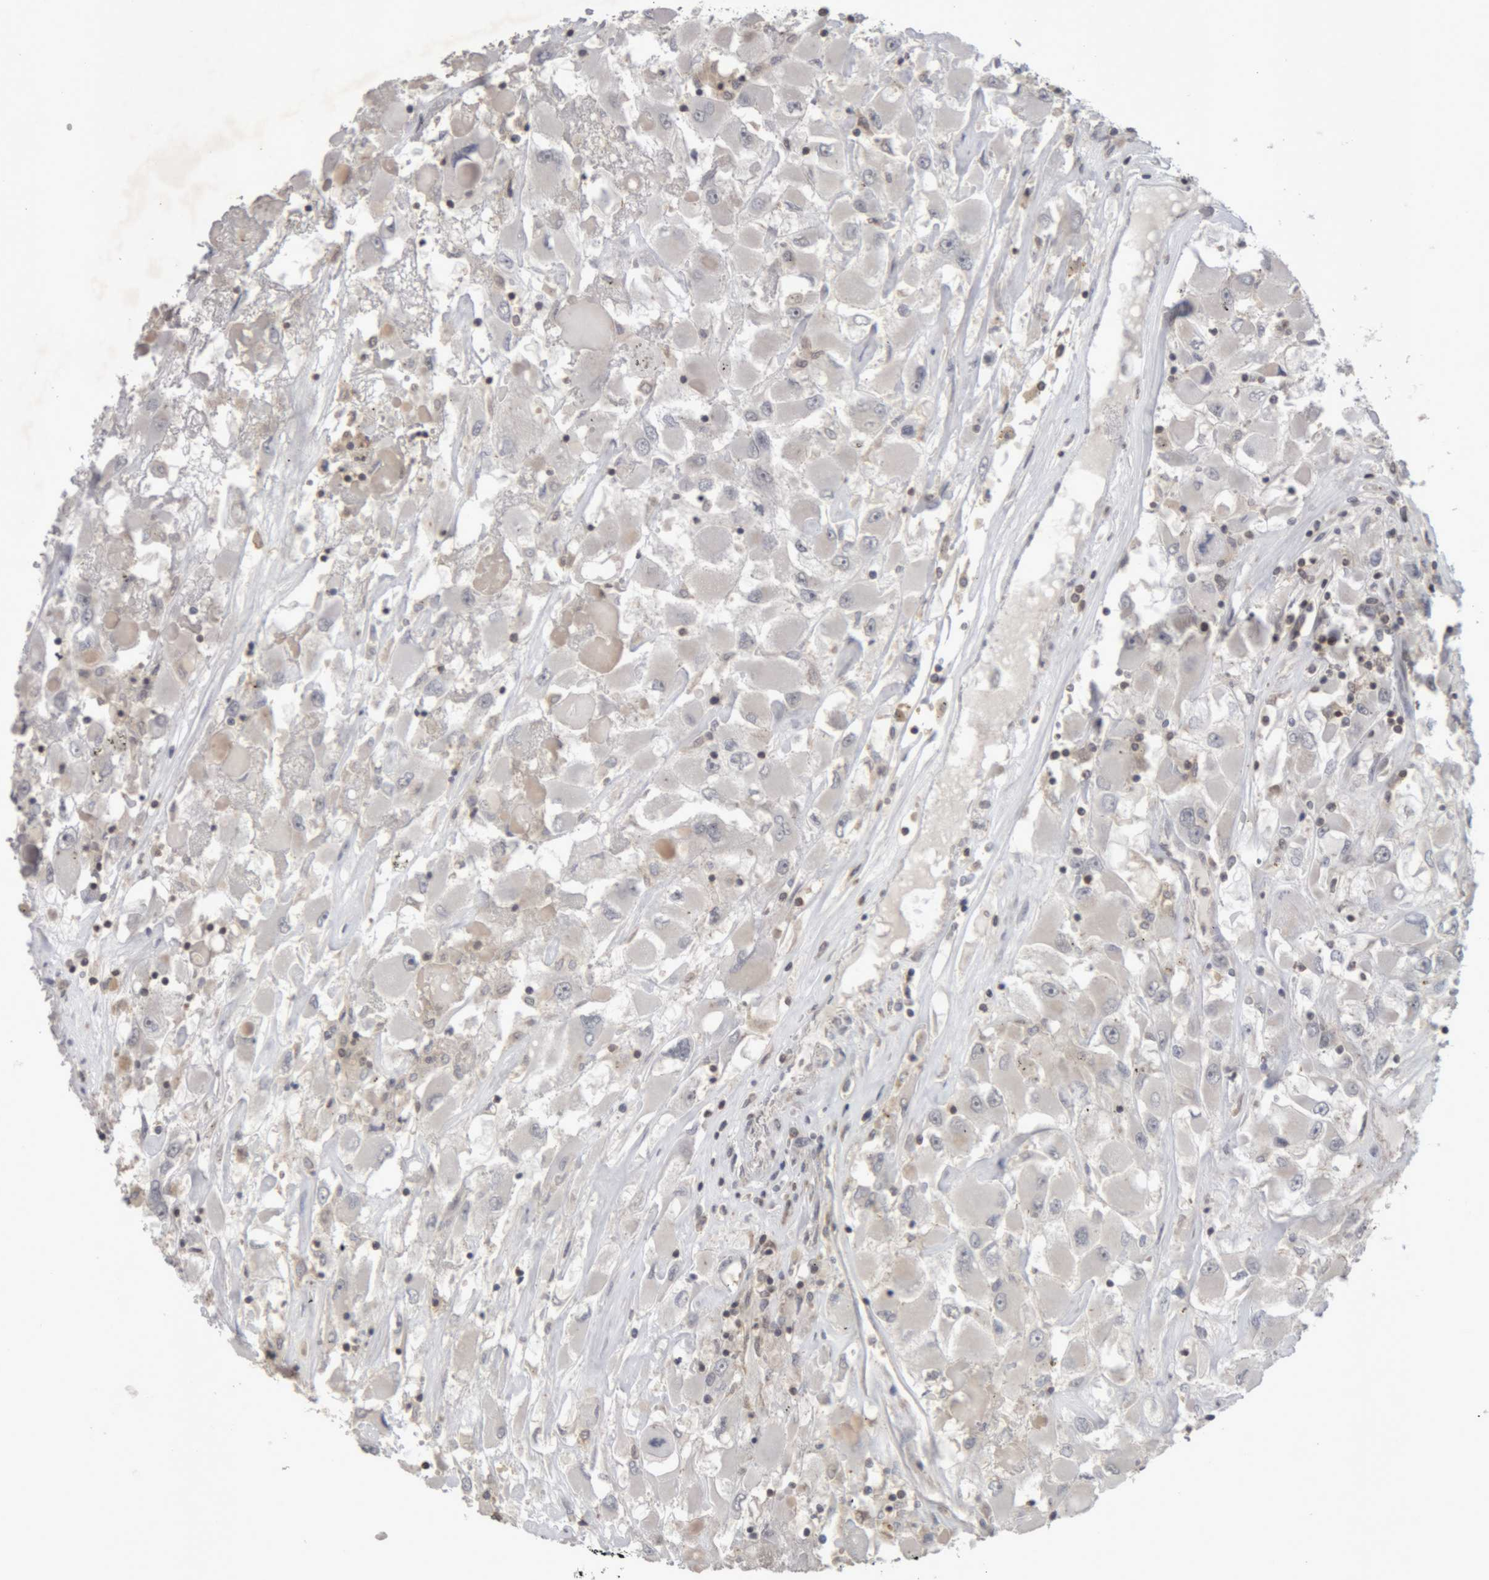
{"staining": {"intensity": "negative", "quantity": "none", "location": "none"}, "tissue": "renal cancer", "cell_type": "Tumor cells", "image_type": "cancer", "snomed": [{"axis": "morphology", "description": "Adenocarcinoma, NOS"}, {"axis": "topography", "description": "Kidney"}], "caption": "DAB immunohistochemical staining of human renal adenocarcinoma demonstrates no significant expression in tumor cells.", "gene": "NFATC2", "patient": {"sex": "female", "age": 52}}